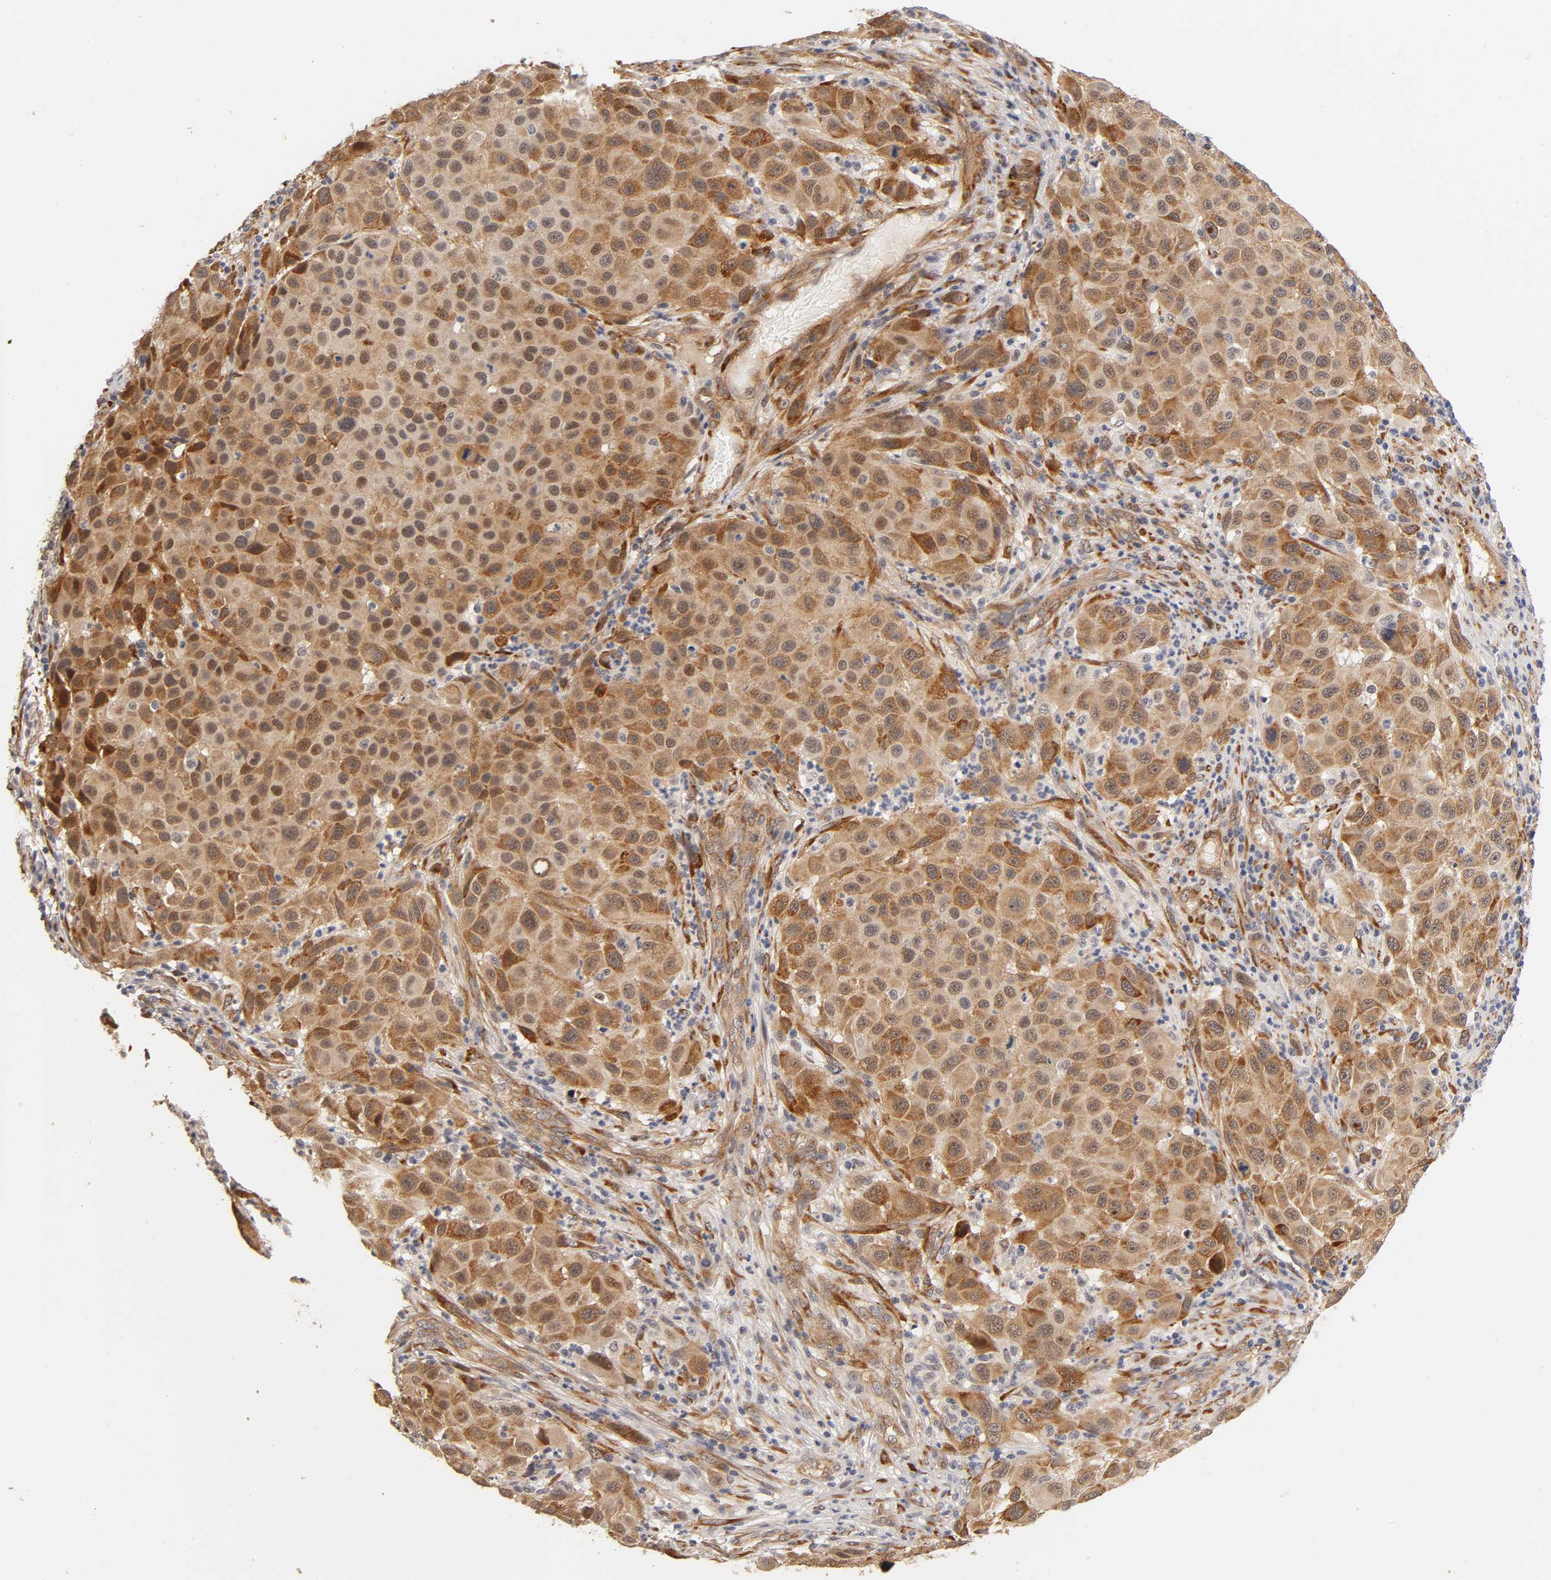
{"staining": {"intensity": "moderate", "quantity": ">75%", "location": "cytoplasmic/membranous"}, "tissue": "melanoma", "cell_type": "Tumor cells", "image_type": "cancer", "snomed": [{"axis": "morphology", "description": "Malignant melanoma, Metastatic site"}, {"axis": "topography", "description": "Lymph node"}], "caption": "This photomicrograph exhibits immunohistochemistry (IHC) staining of human melanoma, with medium moderate cytoplasmic/membranous positivity in approximately >75% of tumor cells.", "gene": "LAMB1", "patient": {"sex": "male", "age": 61}}